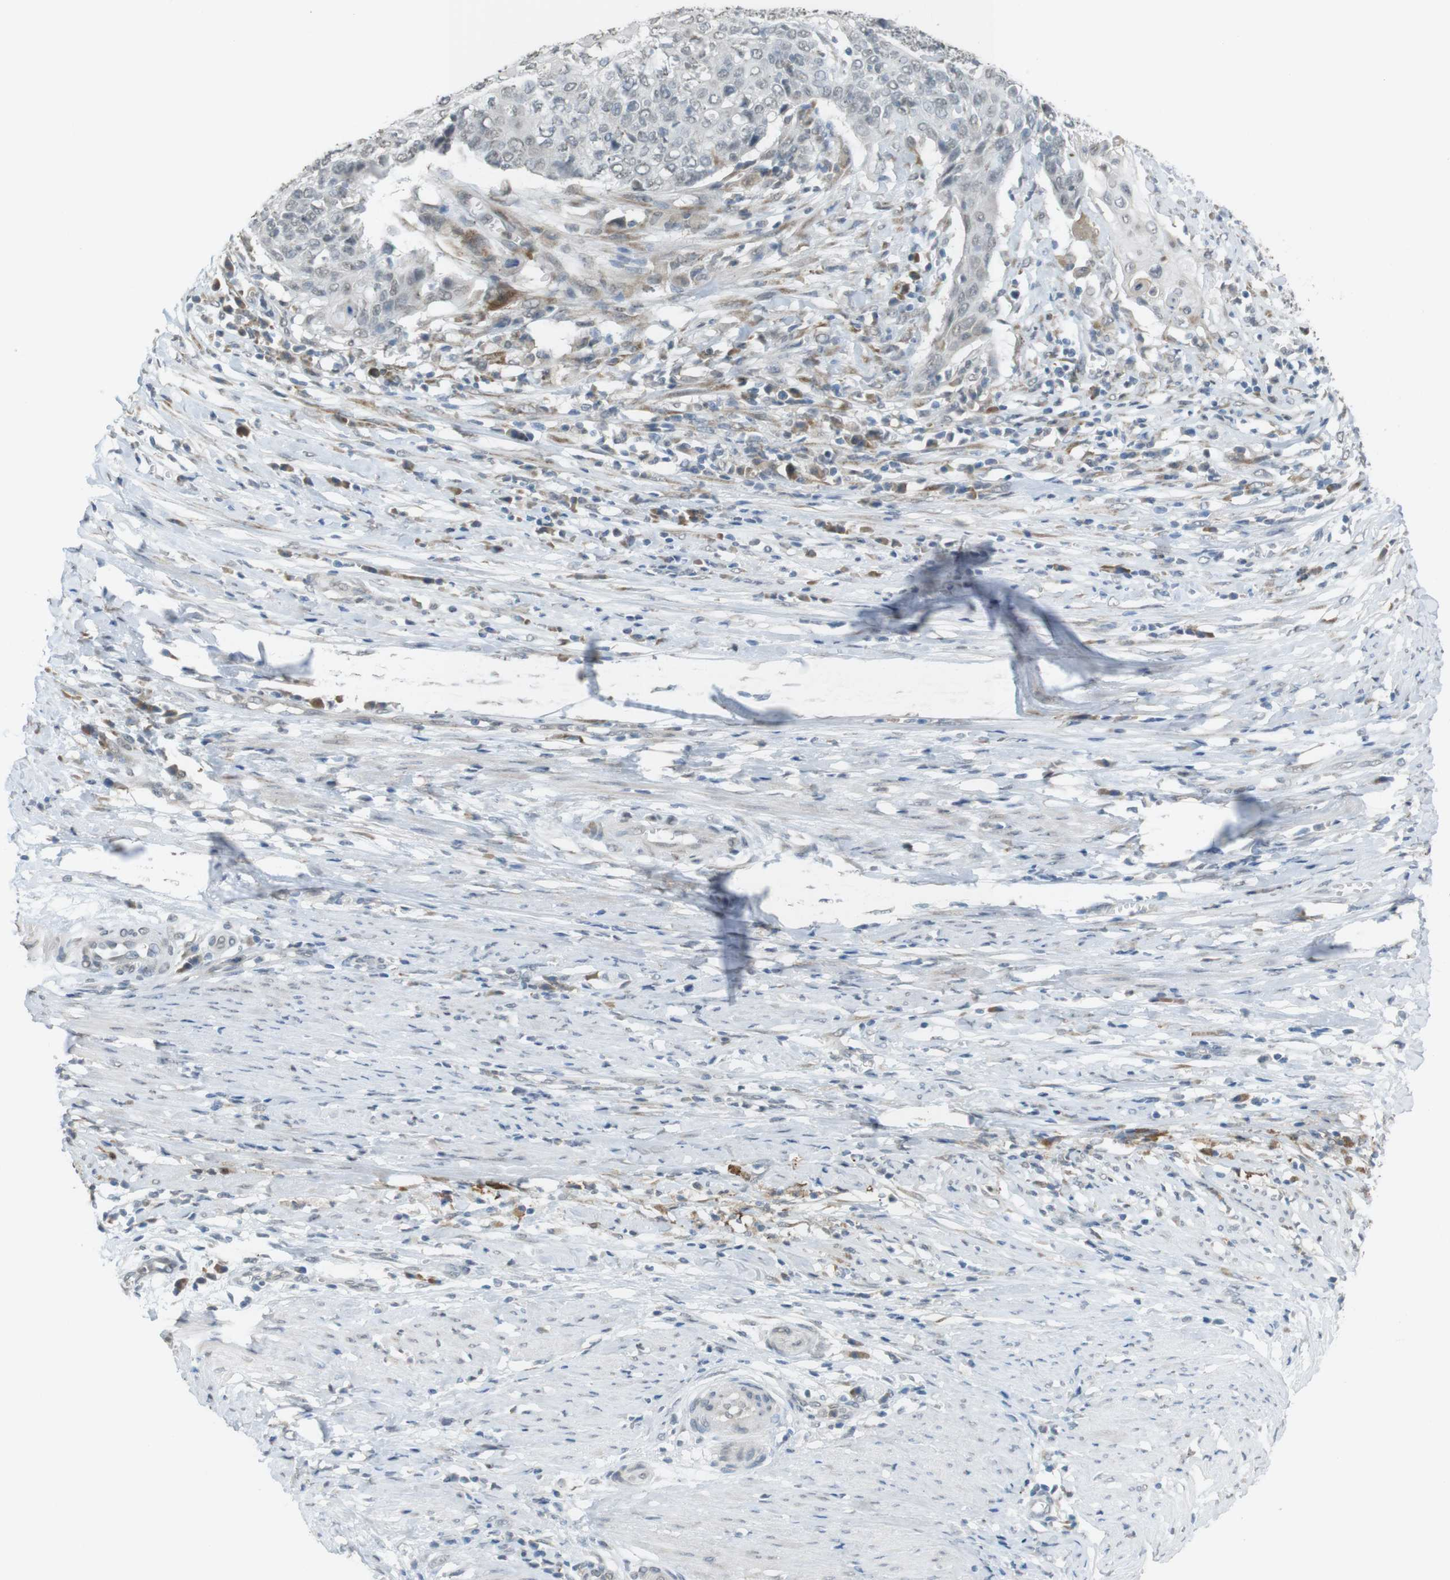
{"staining": {"intensity": "negative", "quantity": "none", "location": "none"}, "tissue": "cervical cancer", "cell_type": "Tumor cells", "image_type": "cancer", "snomed": [{"axis": "morphology", "description": "Squamous cell carcinoma, NOS"}, {"axis": "topography", "description": "Cervix"}], "caption": "Micrograph shows no significant protein staining in tumor cells of squamous cell carcinoma (cervical).", "gene": "FZD10", "patient": {"sex": "female", "age": 39}}